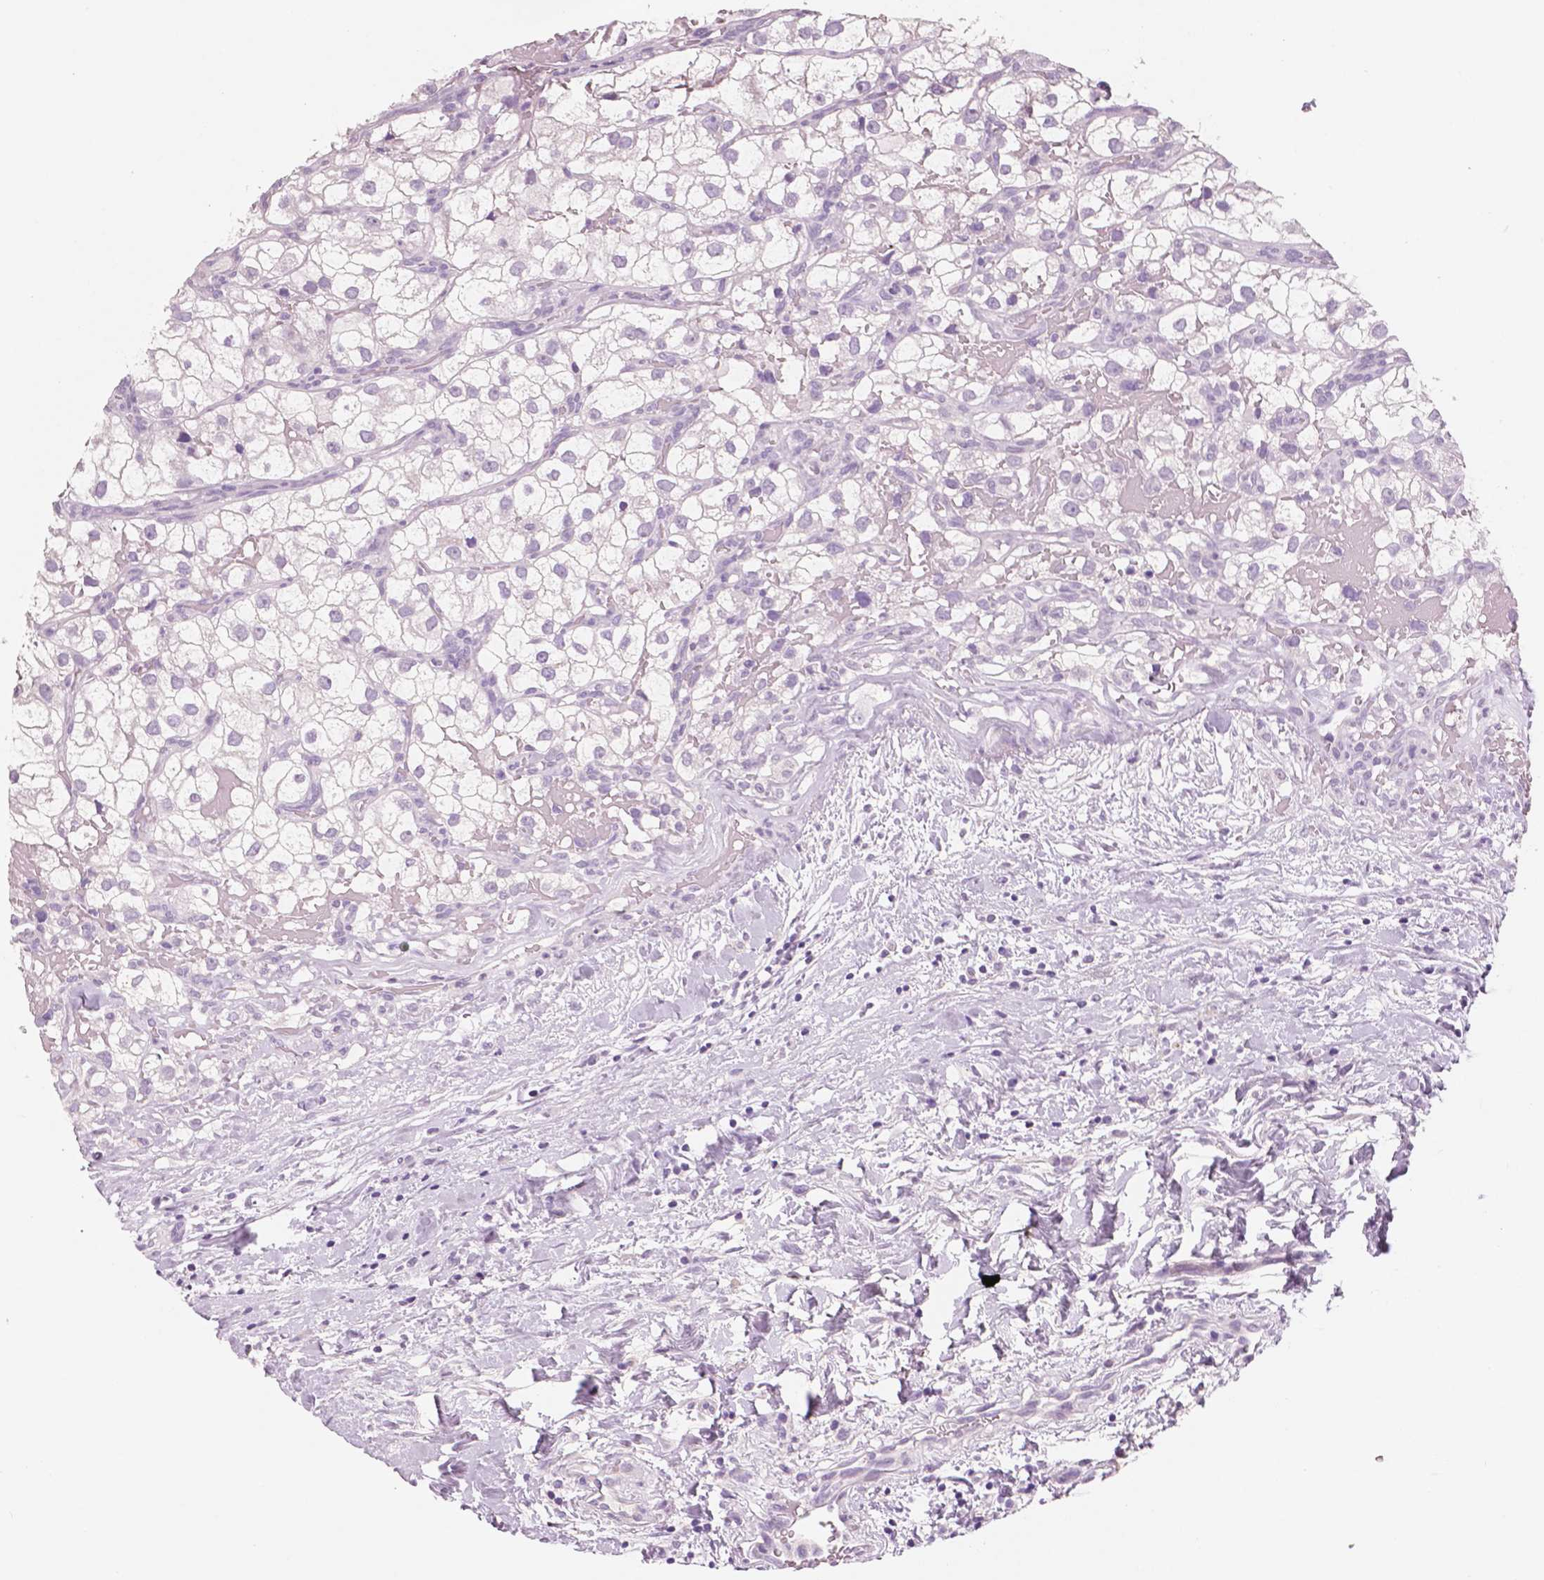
{"staining": {"intensity": "negative", "quantity": "none", "location": "none"}, "tissue": "renal cancer", "cell_type": "Tumor cells", "image_type": "cancer", "snomed": [{"axis": "morphology", "description": "Adenocarcinoma, NOS"}, {"axis": "topography", "description": "Kidney"}], "caption": "Human renal adenocarcinoma stained for a protein using immunohistochemistry demonstrates no expression in tumor cells.", "gene": "NECAB2", "patient": {"sex": "male", "age": 59}}